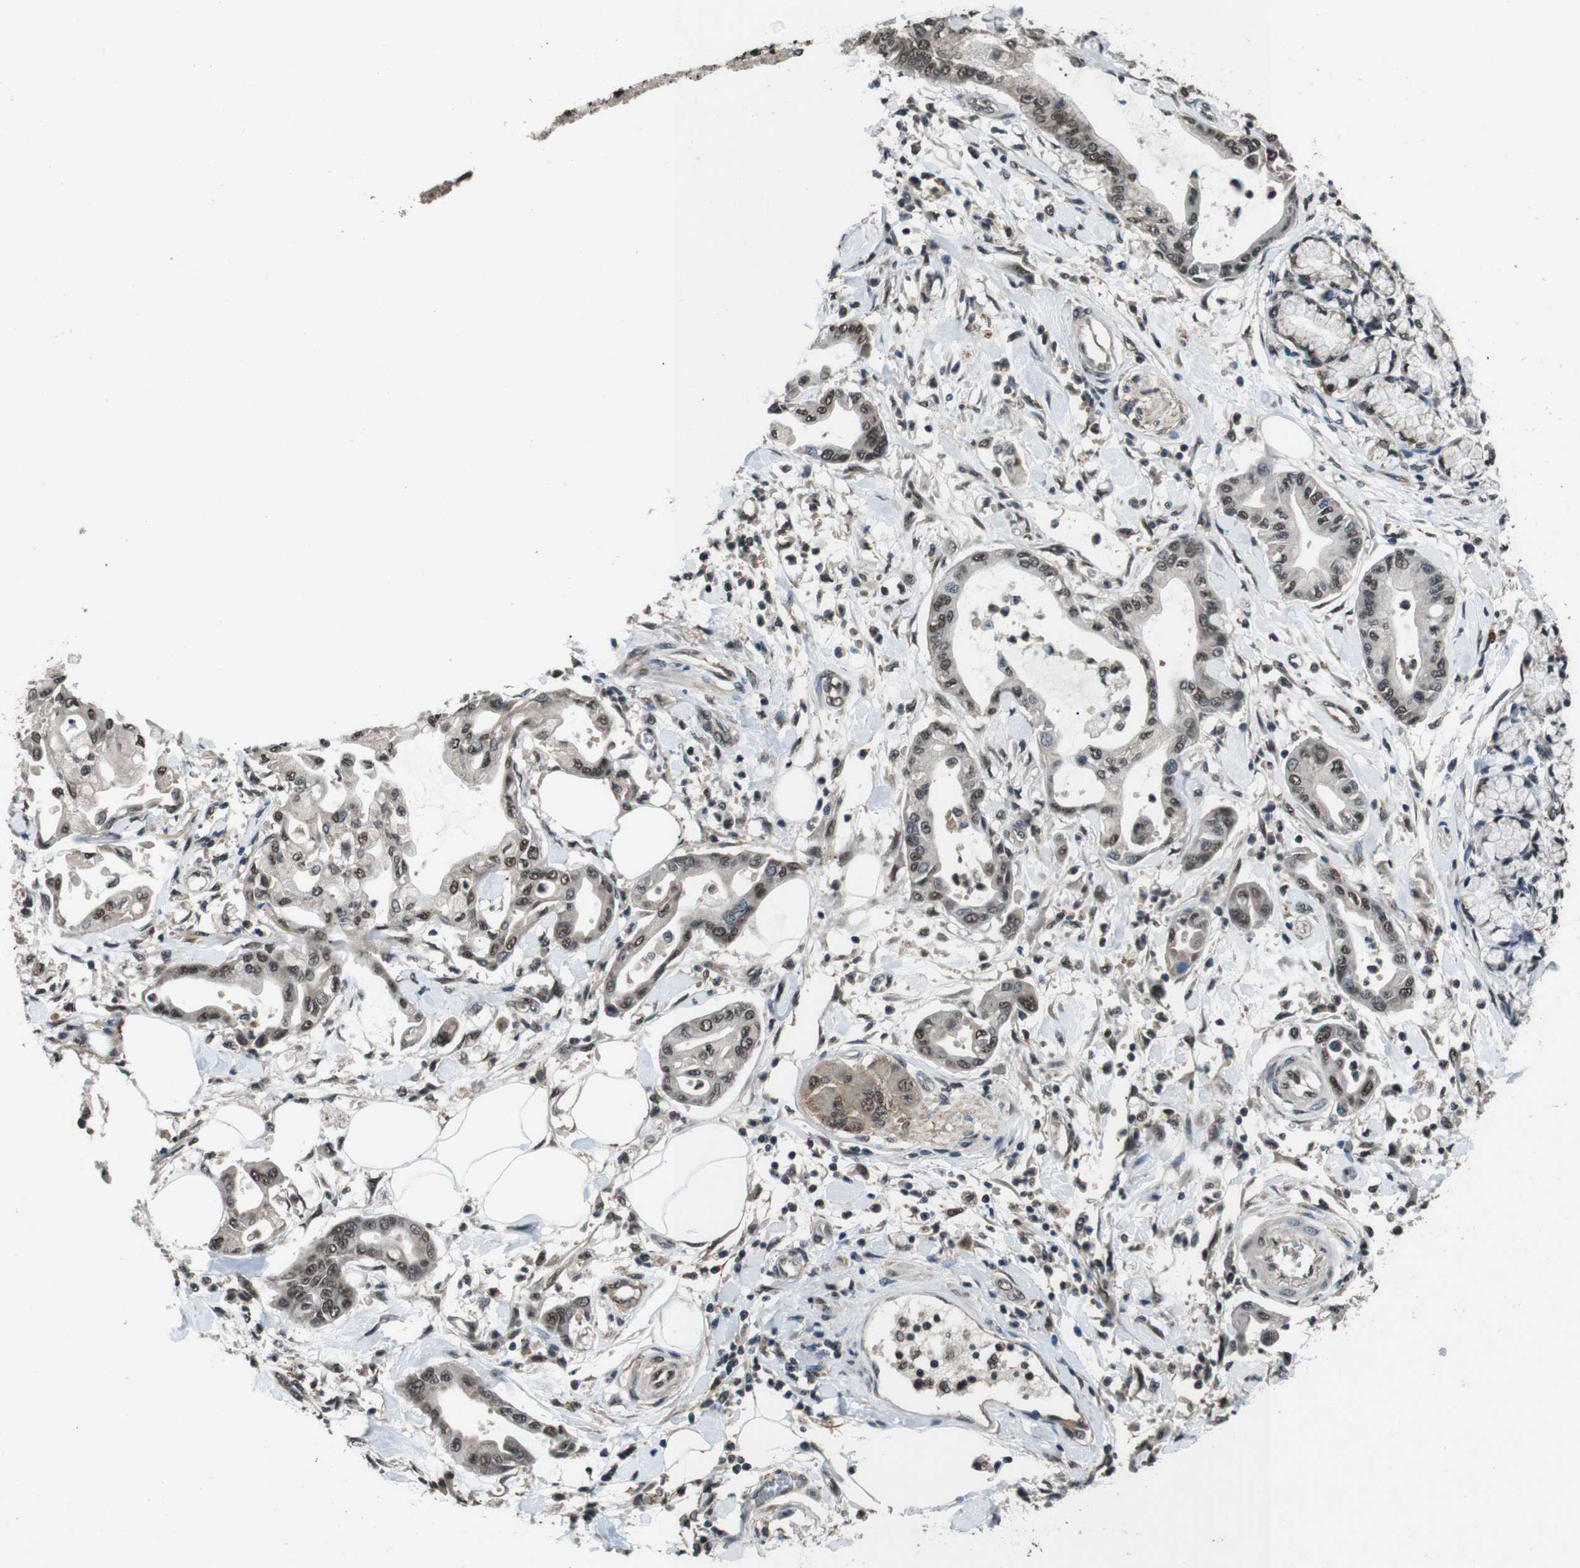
{"staining": {"intensity": "moderate", "quantity": ">75%", "location": "nuclear"}, "tissue": "pancreatic cancer", "cell_type": "Tumor cells", "image_type": "cancer", "snomed": [{"axis": "morphology", "description": "Adenocarcinoma, NOS"}, {"axis": "morphology", "description": "Adenocarcinoma, metastatic, NOS"}, {"axis": "topography", "description": "Lymph node"}, {"axis": "topography", "description": "Pancreas"}, {"axis": "topography", "description": "Duodenum"}], "caption": "Immunohistochemical staining of metastatic adenocarcinoma (pancreatic) demonstrates moderate nuclear protein staining in approximately >75% of tumor cells.", "gene": "NR4A2", "patient": {"sex": "female", "age": 64}}